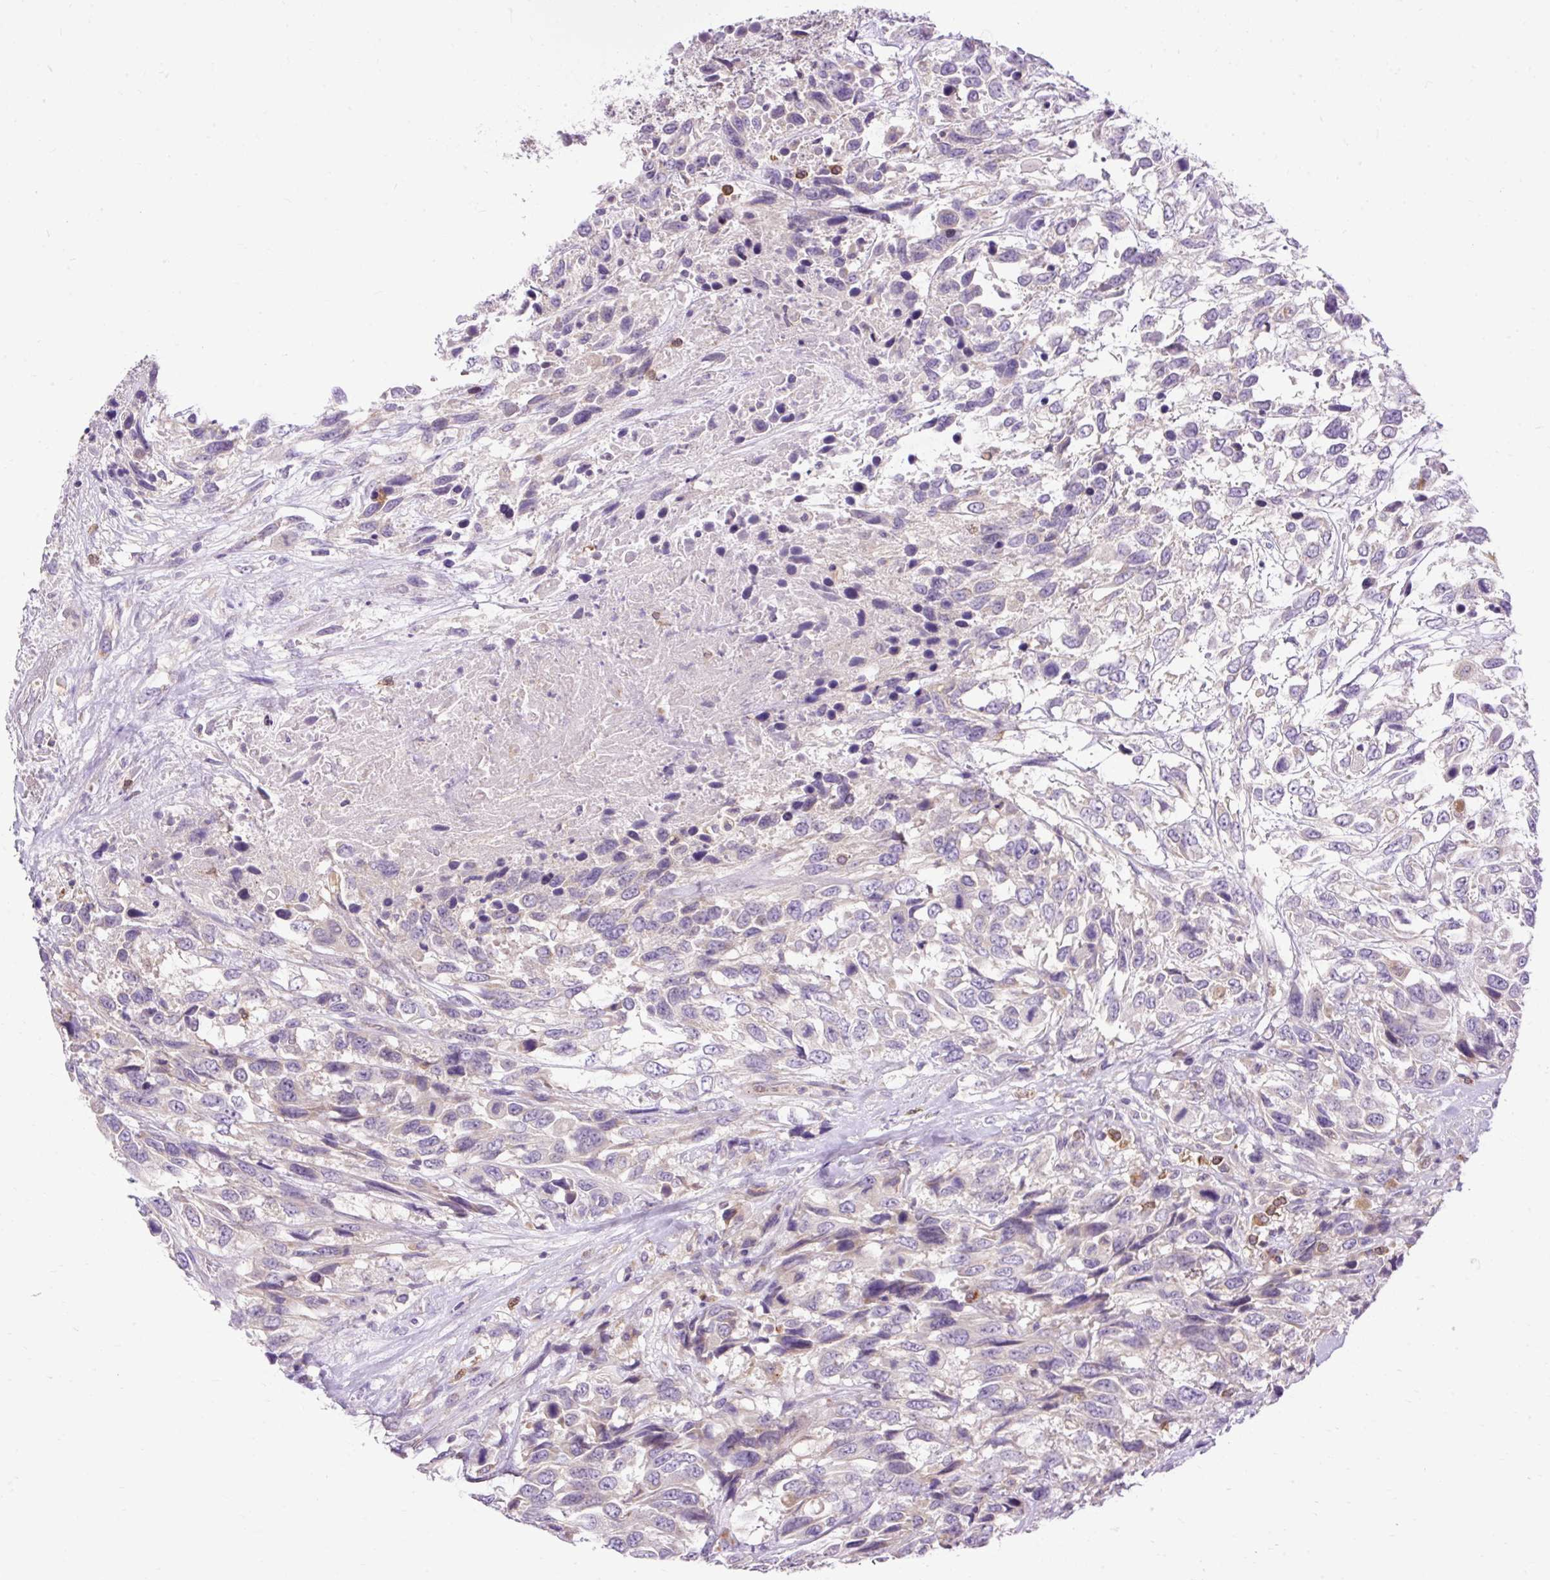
{"staining": {"intensity": "negative", "quantity": "none", "location": "none"}, "tissue": "urothelial cancer", "cell_type": "Tumor cells", "image_type": "cancer", "snomed": [{"axis": "morphology", "description": "Urothelial carcinoma, High grade"}, {"axis": "topography", "description": "Urinary bladder"}], "caption": "There is no significant positivity in tumor cells of urothelial cancer.", "gene": "HEXB", "patient": {"sex": "female", "age": 70}}